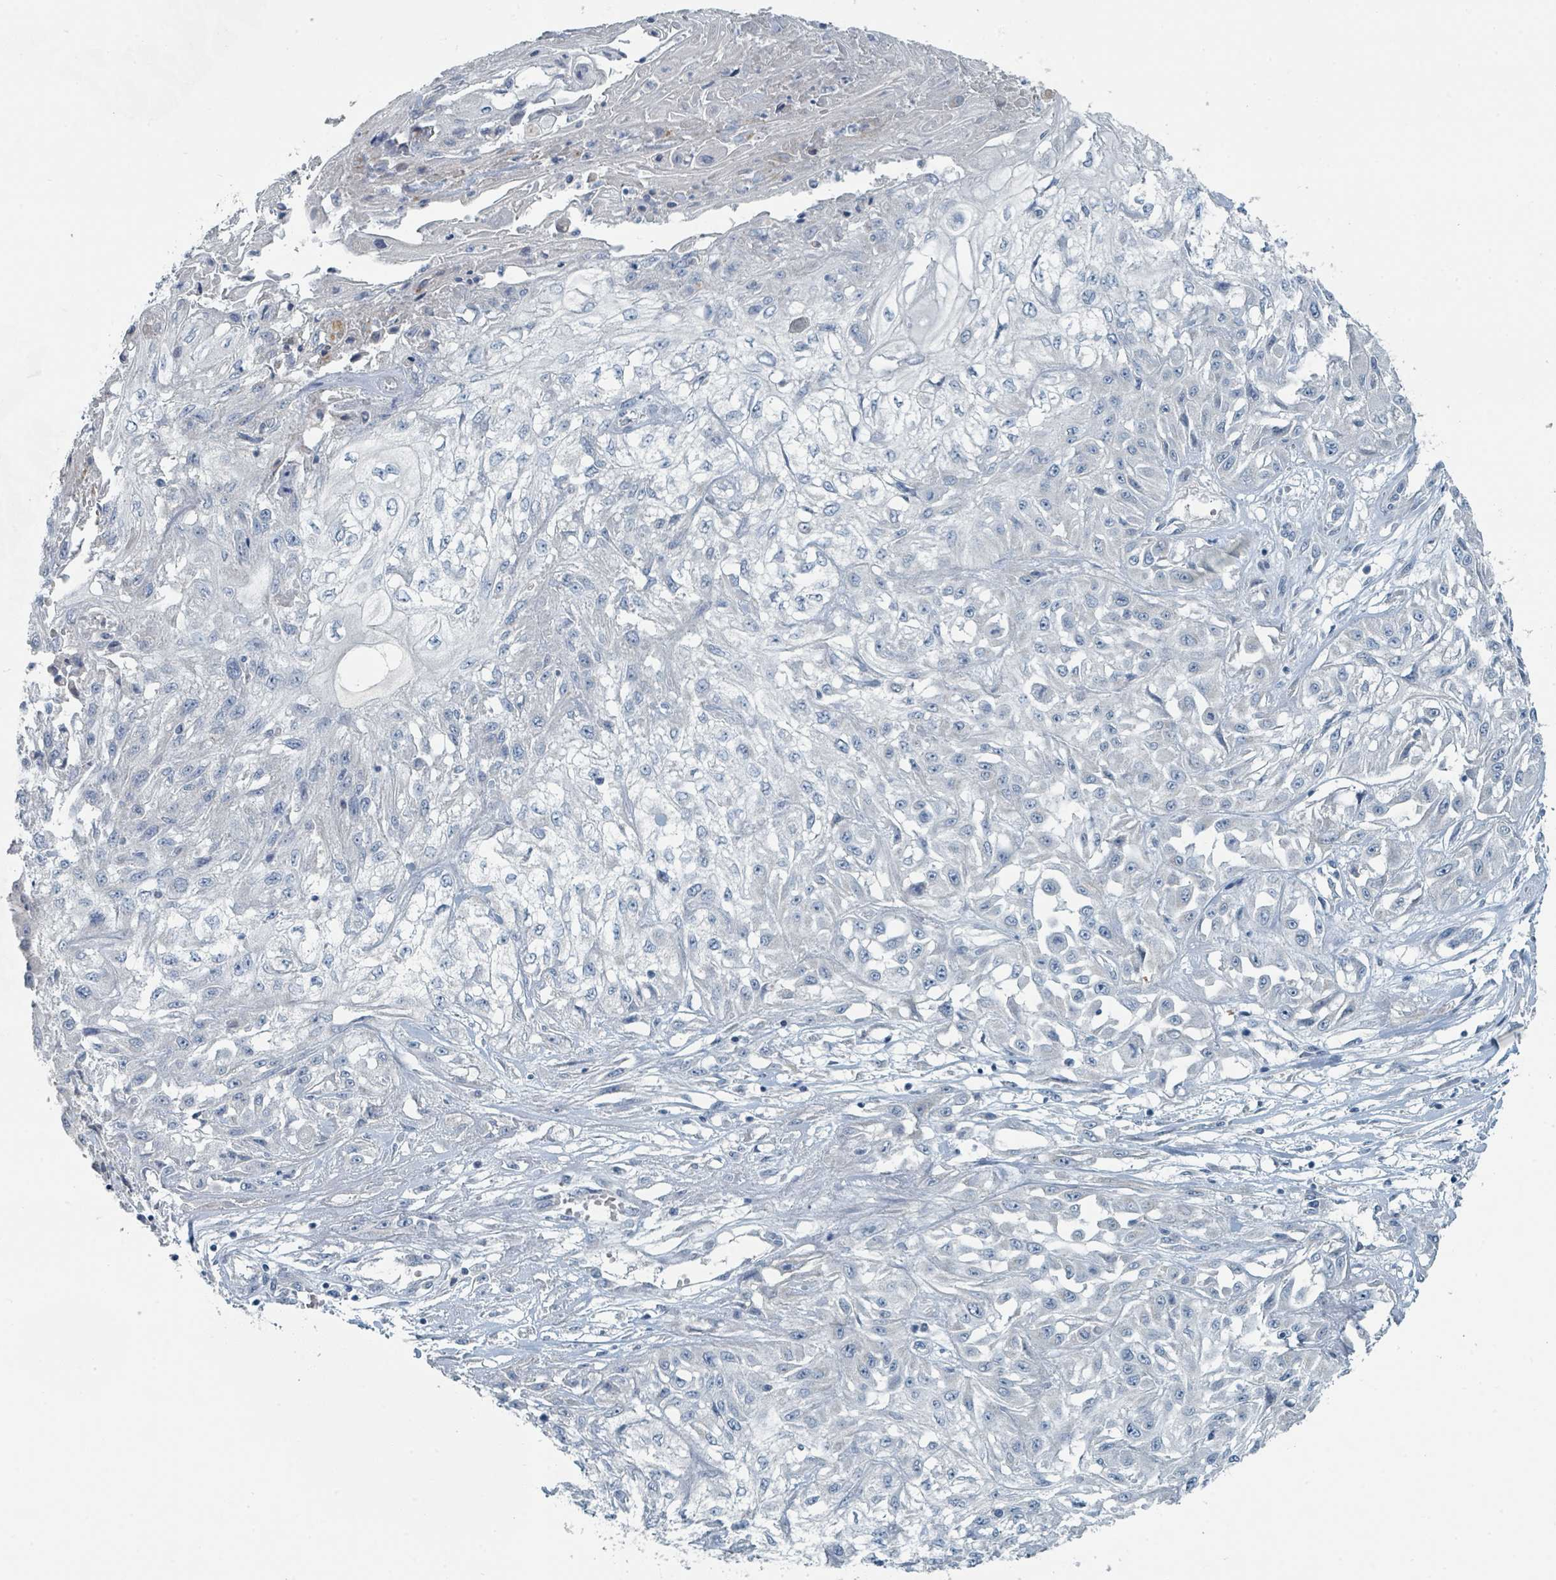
{"staining": {"intensity": "negative", "quantity": "none", "location": "none"}, "tissue": "skin cancer", "cell_type": "Tumor cells", "image_type": "cancer", "snomed": [{"axis": "morphology", "description": "Squamous cell carcinoma, NOS"}, {"axis": "morphology", "description": "Squamous cell carcinoma, metastatic, NOS"}, {"axis": "topography", "description": "Skin"}, {"axis": "topography", "description": "Lymph node"}], "caption": "DAB immunohistochemical staining of human skin cancer (squamous cell carcinoma) reveals no significant staining in tumor cells.", "gene": "RASA4", "patient": {"sex": "male", "age": 75}}